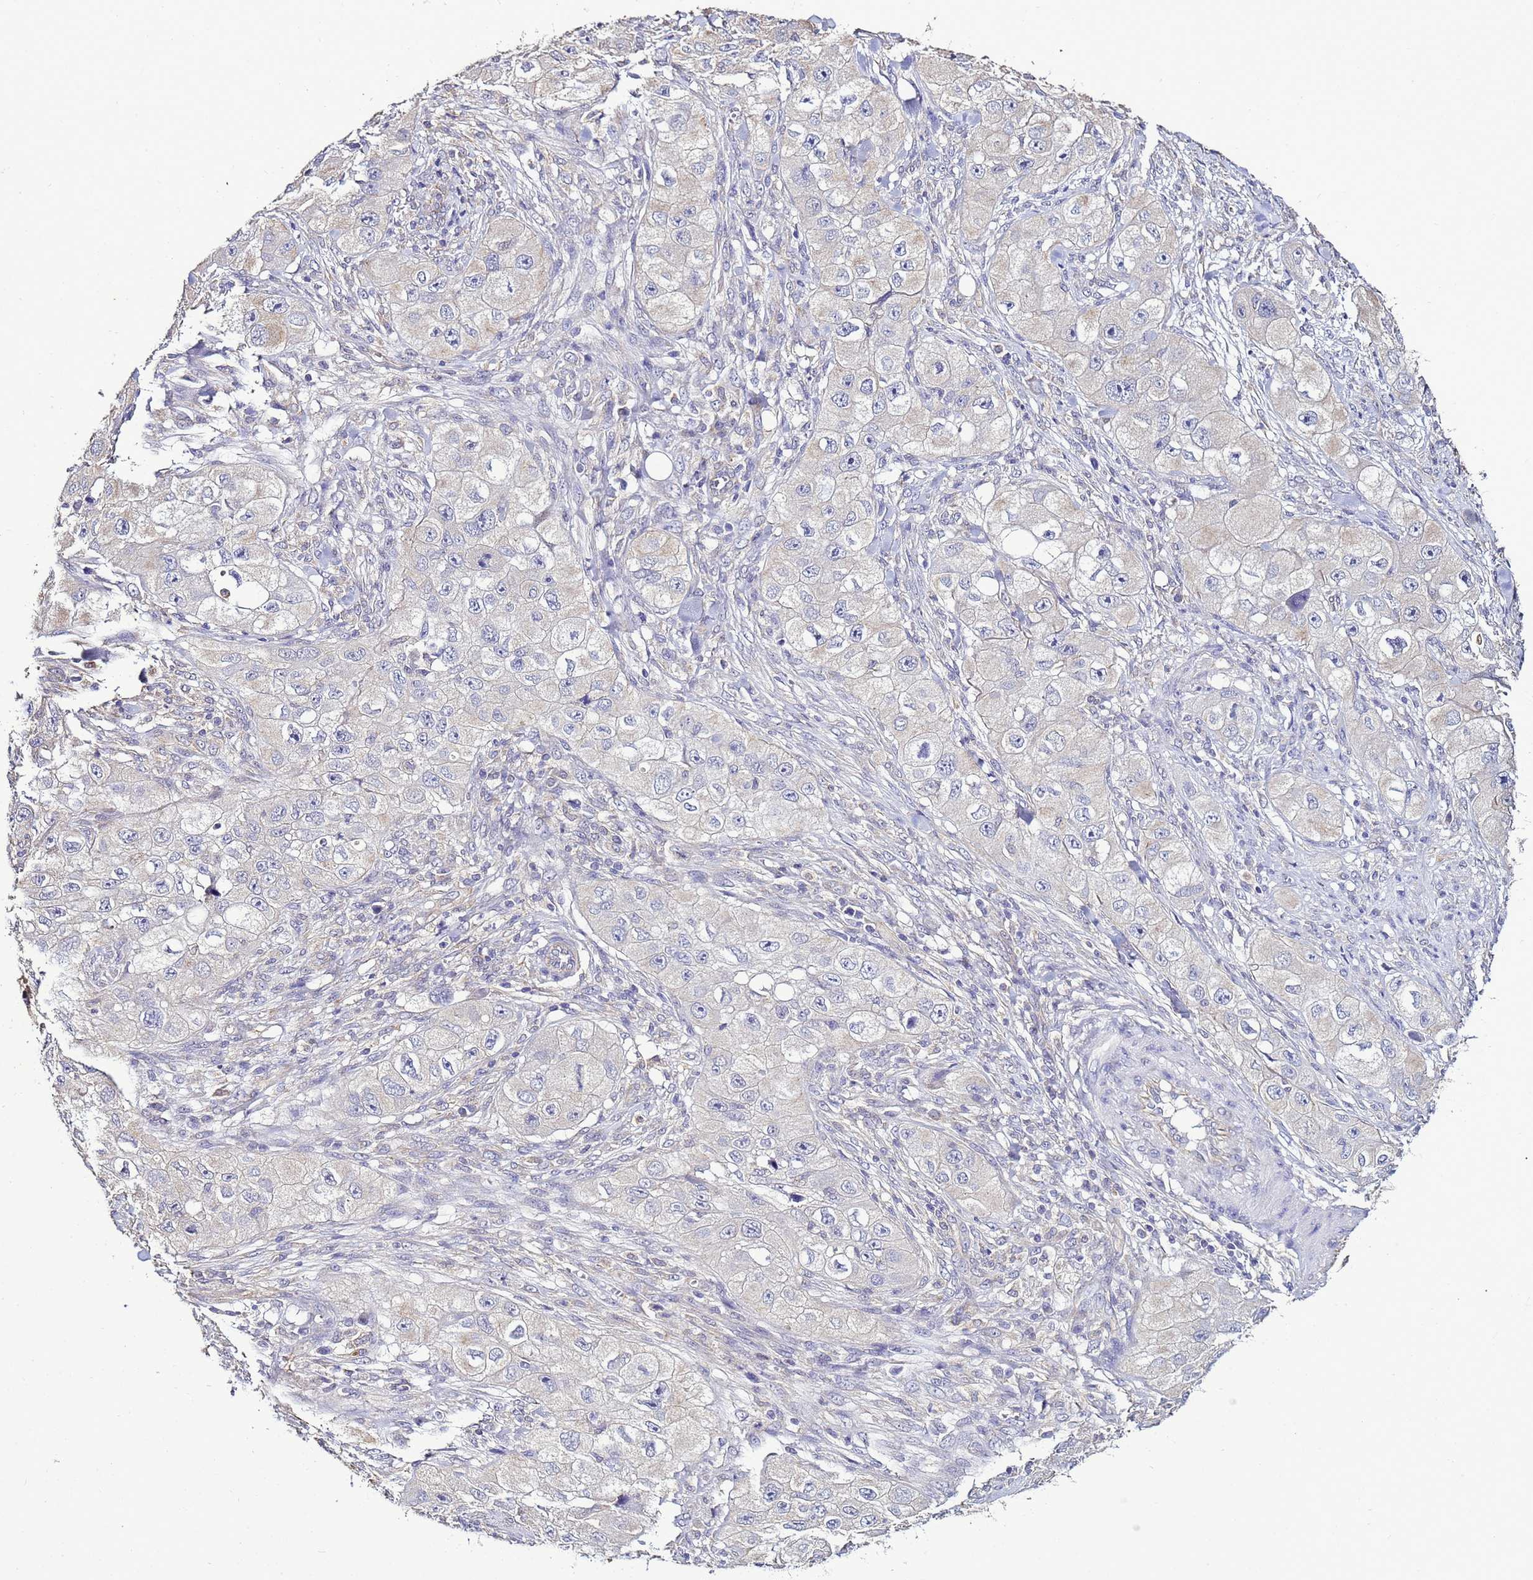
{"staining": {"intensity": "negative", "quantity": "none", "location": "none"}, "tissue": "skin cancer", "cell_type": "Tumor cells", "image_type": "cancer", "snomed": [{"axis": "morphology", "description": "Squamous cell carcinoma, NOS"}, {"axis": "topography", "description": "Skin"}, {"axis": "topography", "description": "Subcutis"}], "caption": "High magnification brightfield microscopy of squamous cell carcinoma (skin) stained with DAB (3,3'-diaminobenzidine) (brown) and counterstained with hematoxylin (blue): tumor cells show no significant staining.", "gene": "ENOPH1", "patient": {"sex": "male", "age": 73}}